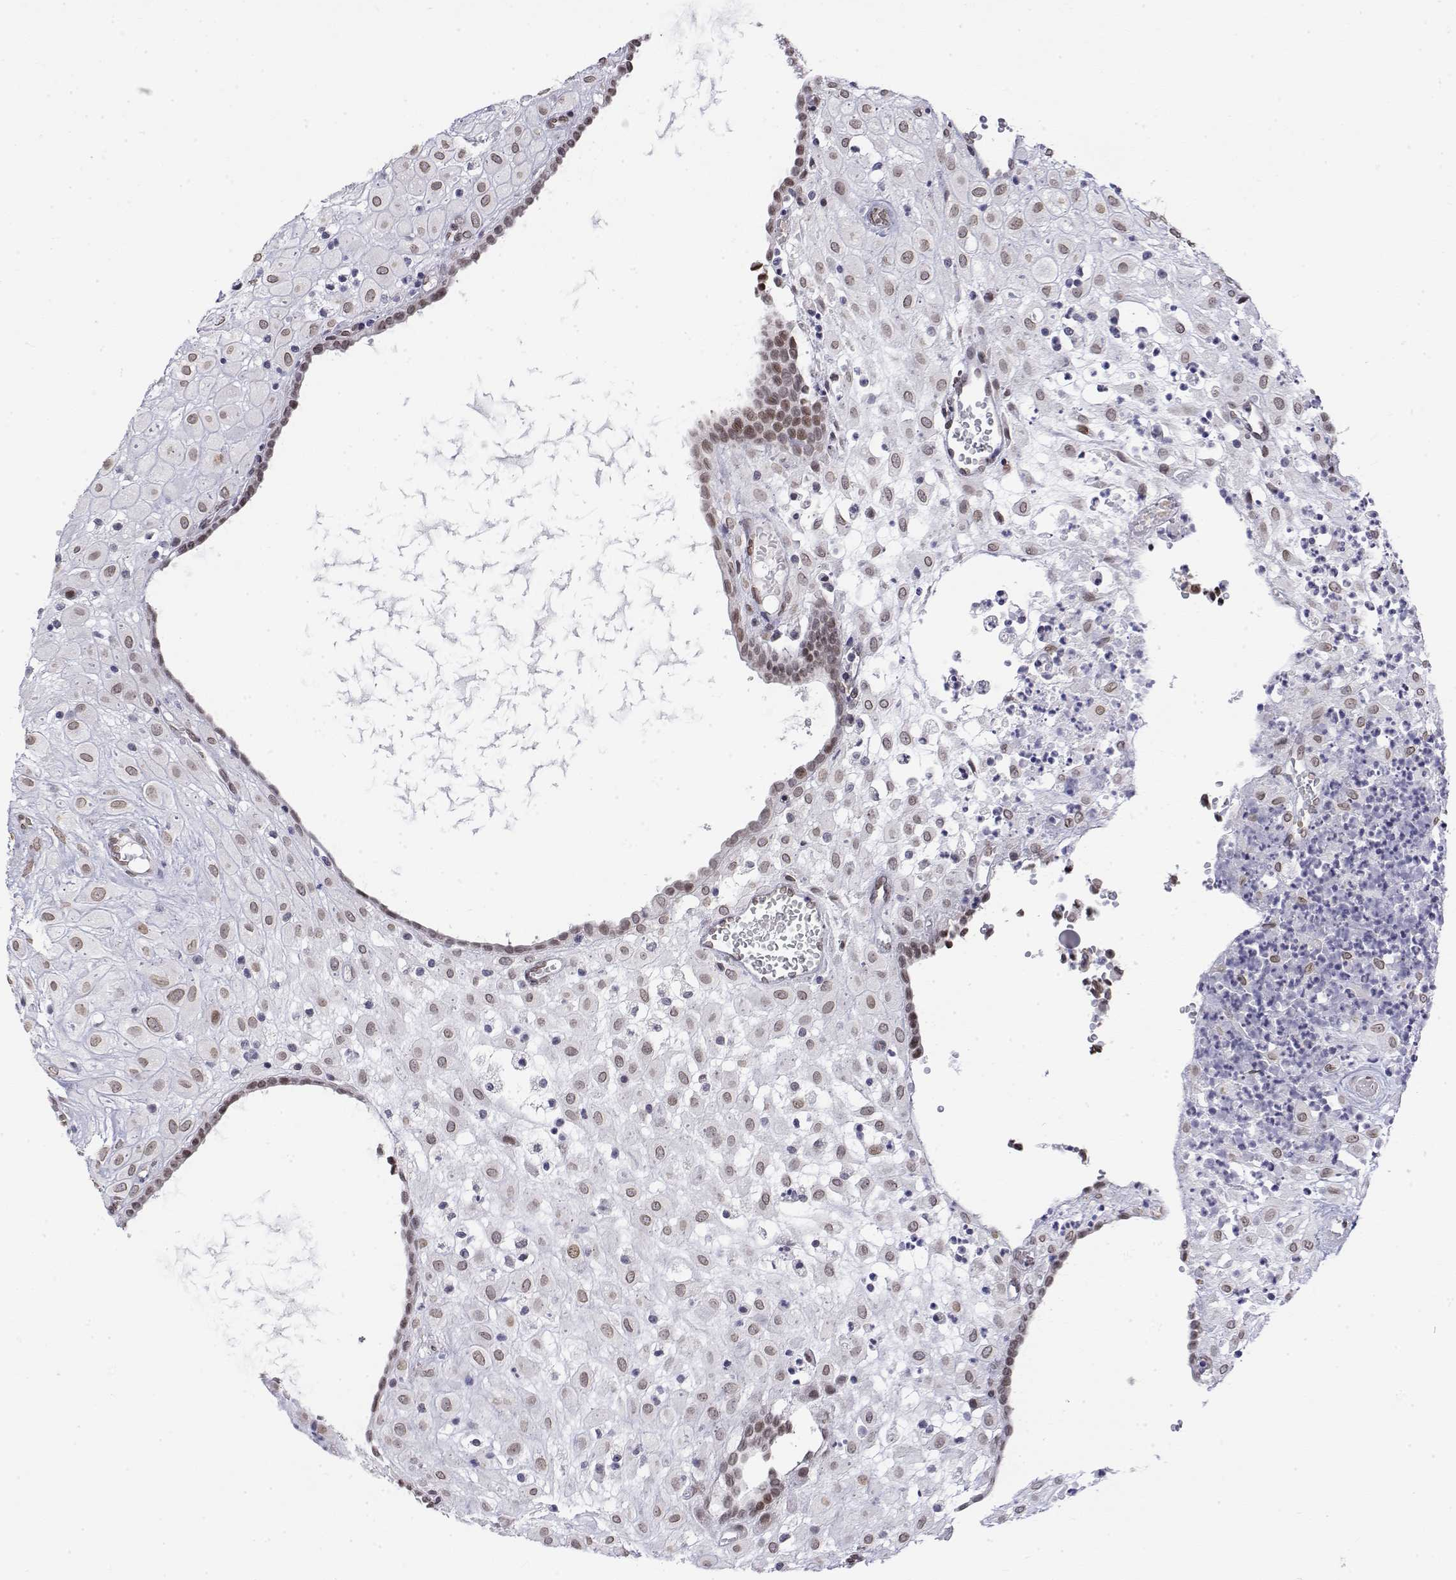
{"staining": {"intensity": "weak", "quantity": ">75%", "location": "nuclear"}, "tissue": "placenta", "cell_type": "Decidual cells", "image_type": "normal", "snomed": [{"axis": "morphology", "description": "Normal tissue, NOS"}, {"axis": "topography", "description": "Placenta"}], "caption": "A micrograph showing weak nuclear expression in about >75% of decidual cells in normal placenta, as visualized by brown immunohistochemical staining.", "gene": "ZNF532", "patient": {"sex": "female", "age": 24}}